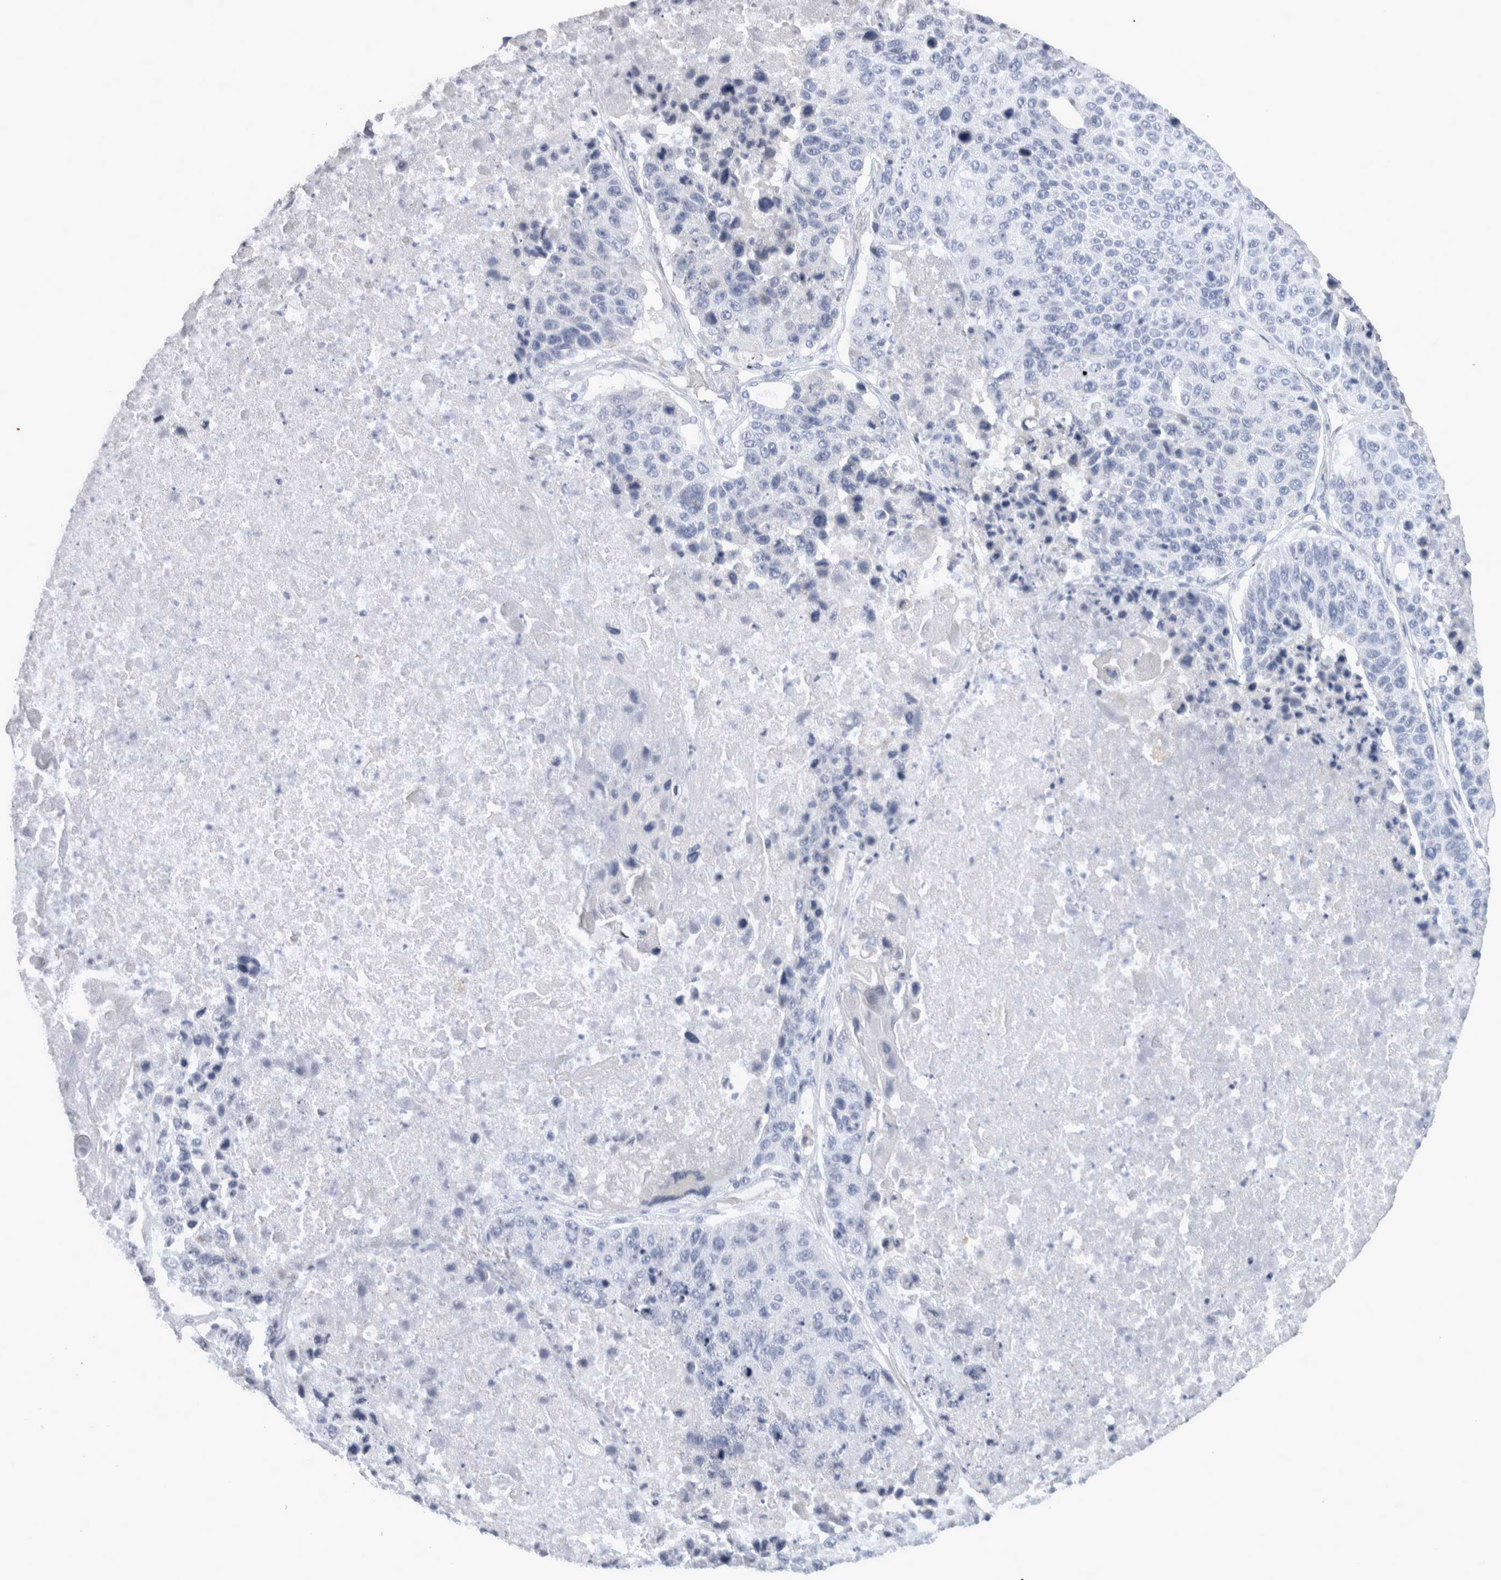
{"staining": {"intensity": "negative", "quantity": "none", "location": "none"}, "tissue": "lung cancer", "cell_type": "Tumor cells", "image_type": "cancer", "snomed": [{"axis": "morphology", "description": "Squamous cell carcinoma, NOS"}, {"axis": "topography", "description": "Lung"}], "caption": "DAB immunohistochemical staining of human squamous cell carcinoma (lung) demonstrates no significant positivity in tumor cells.", "gene": "TCAP", "patient": {"sex": "male", "age": 61}}